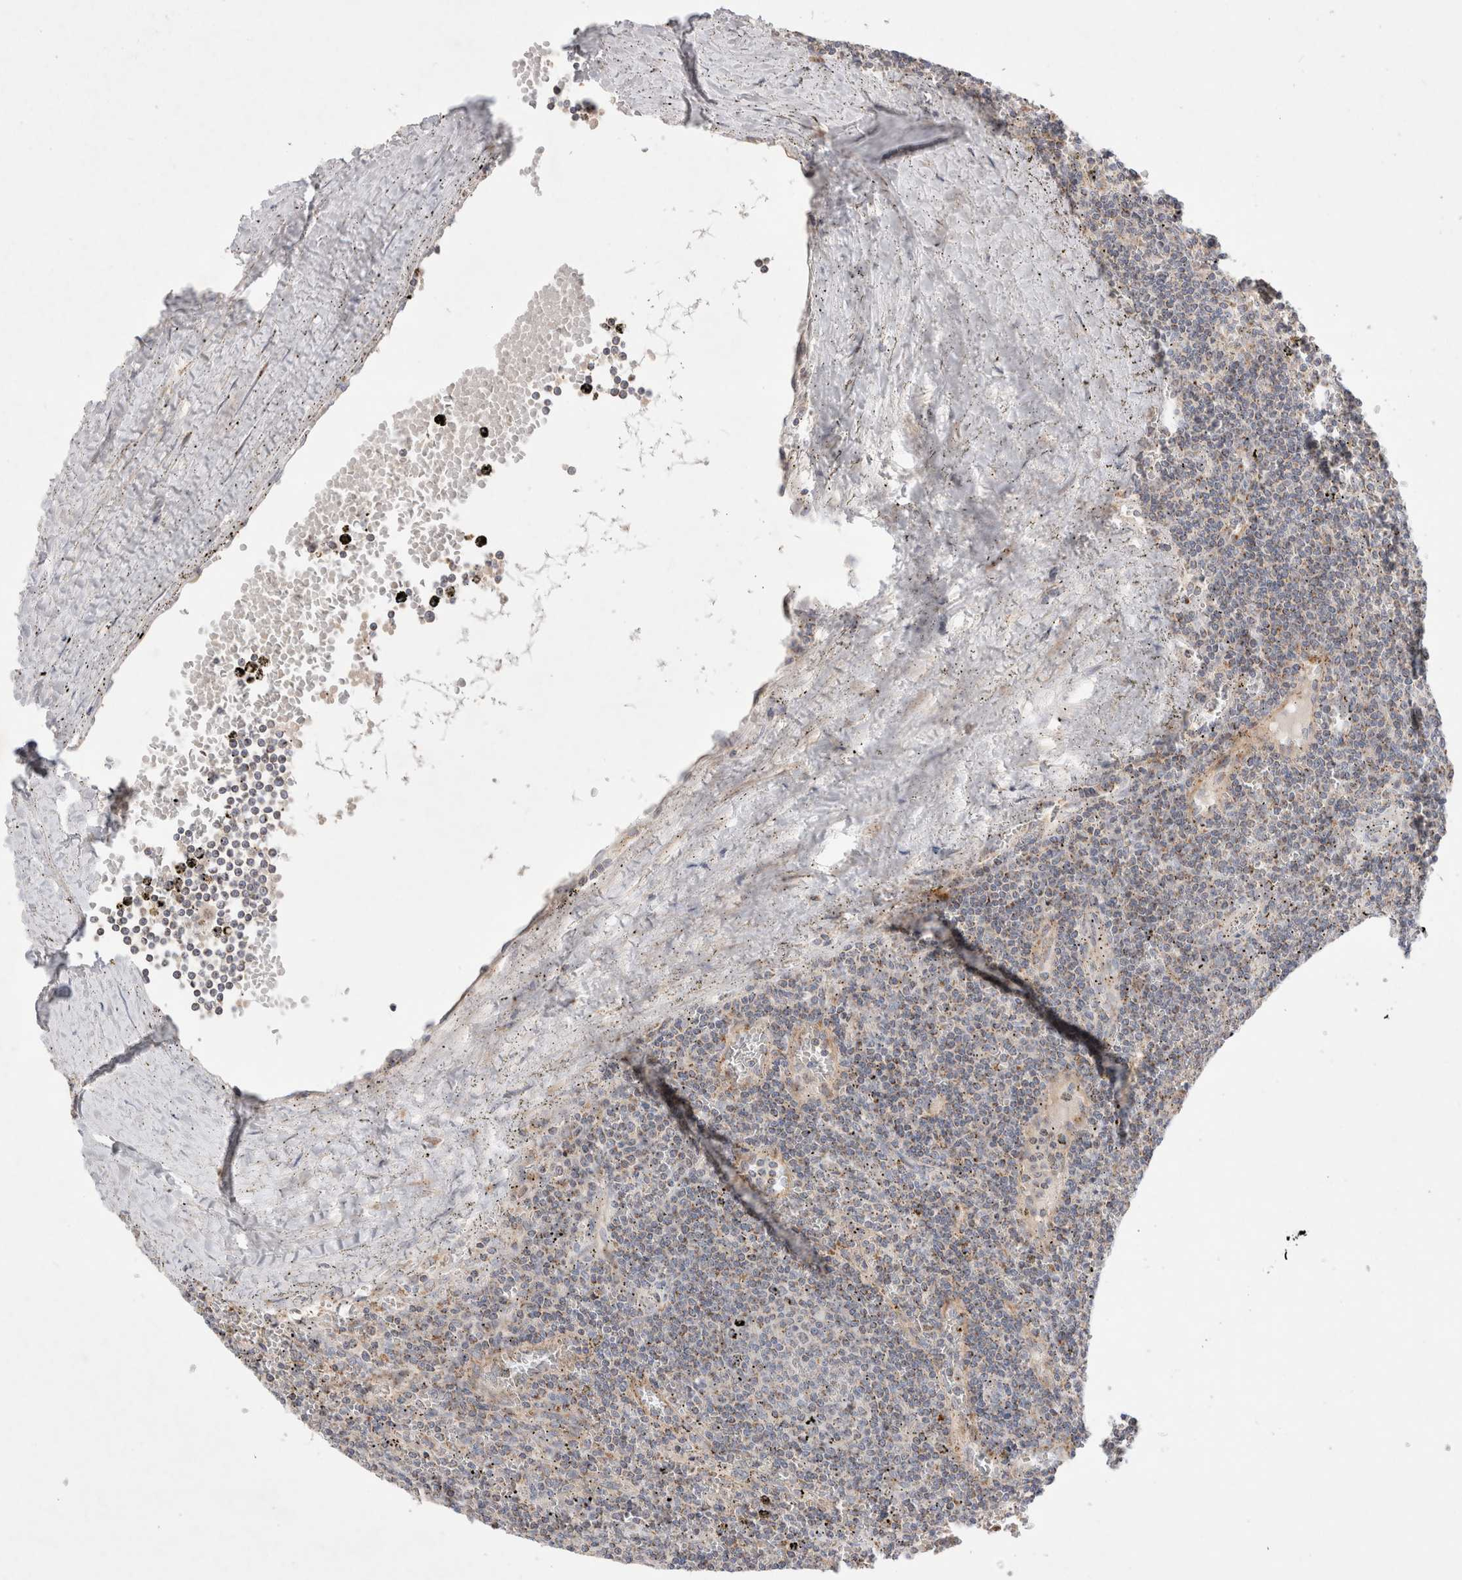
{"staining": {"intensity": "negative", "quantity": "none", "location": "none"}, "tissue": "lymphoma", "cell_type": "Tumor cells", "image_type": "cancer", "snomed": [{"axis": "morphology", "description": "Malignant lymphoma, non-Hodgkin's type, Low grade"}, {"axis": "topography", "description": "Spleen"}], "caption": "IHC photomicrograph of neoplastic tissue: malignant lymphoma, non-Hodgkin's type (low-grade) stained with DAB (3,3'-diaminobenzidine) exhibits no significant protein expression in tumor cells.", "gene": "CHADL", "patient": {"sex": "female", "age": 50}}